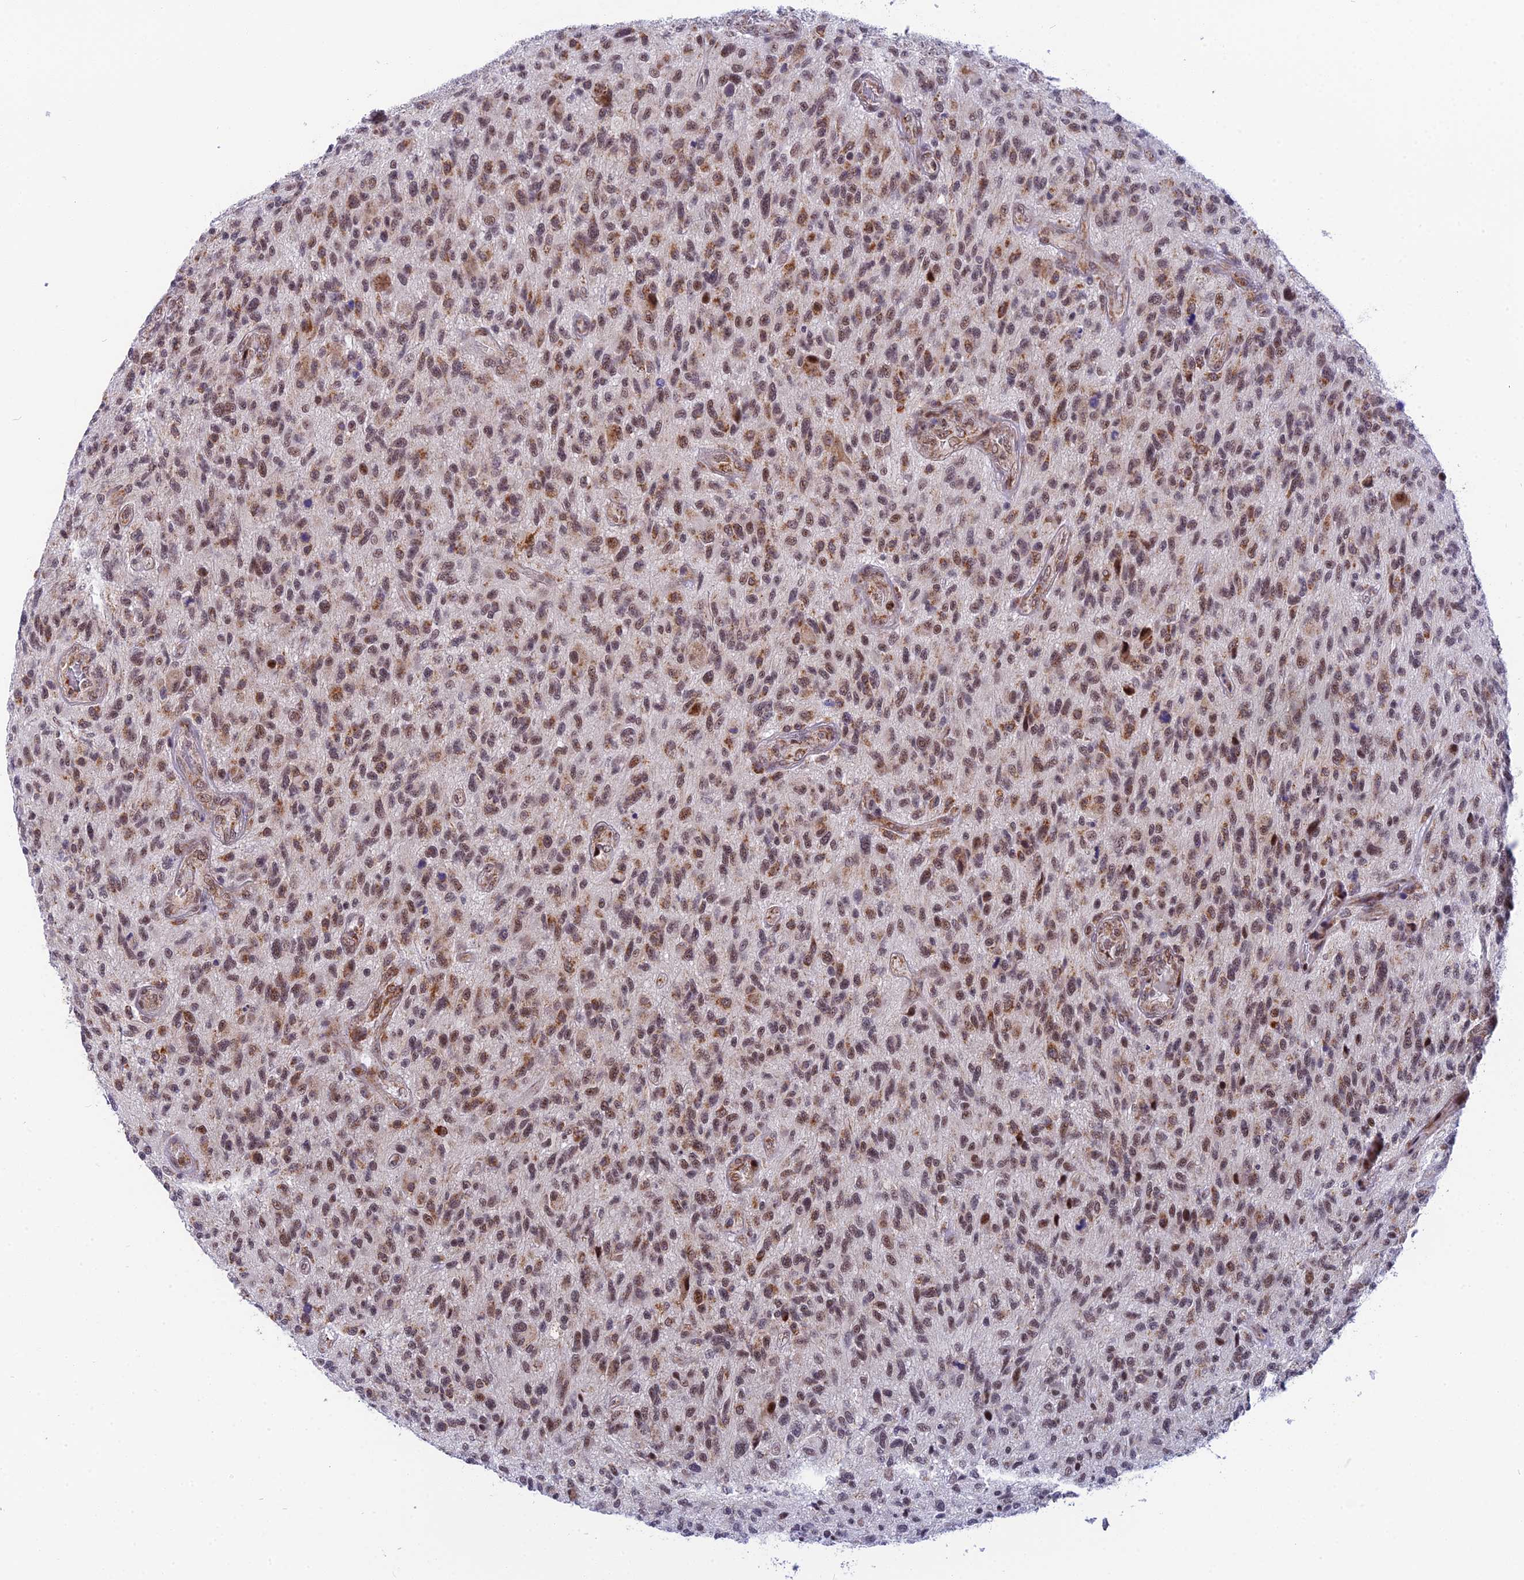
{"staining": {"intensity": "moderate", "quantity": "25%-75%", "location": "cytoplasmic/membranous,nuclear"}, "tissue": "glioma", "cell_type": "Tumor cells", "image_type": "cancer", "snomed": [{"axis": "morphology", "description": "Glioma, malignant, High grade"}, {"axis": "topography", "description": "Brain"}], "caption": "A histopathology image of human glioma stained for a protein shows moderate cytoplasmic/membranous and nuclear brown staining in tumor cells.", "gene": "CMC1", "patient": {"sex": "male", "age": 47}}